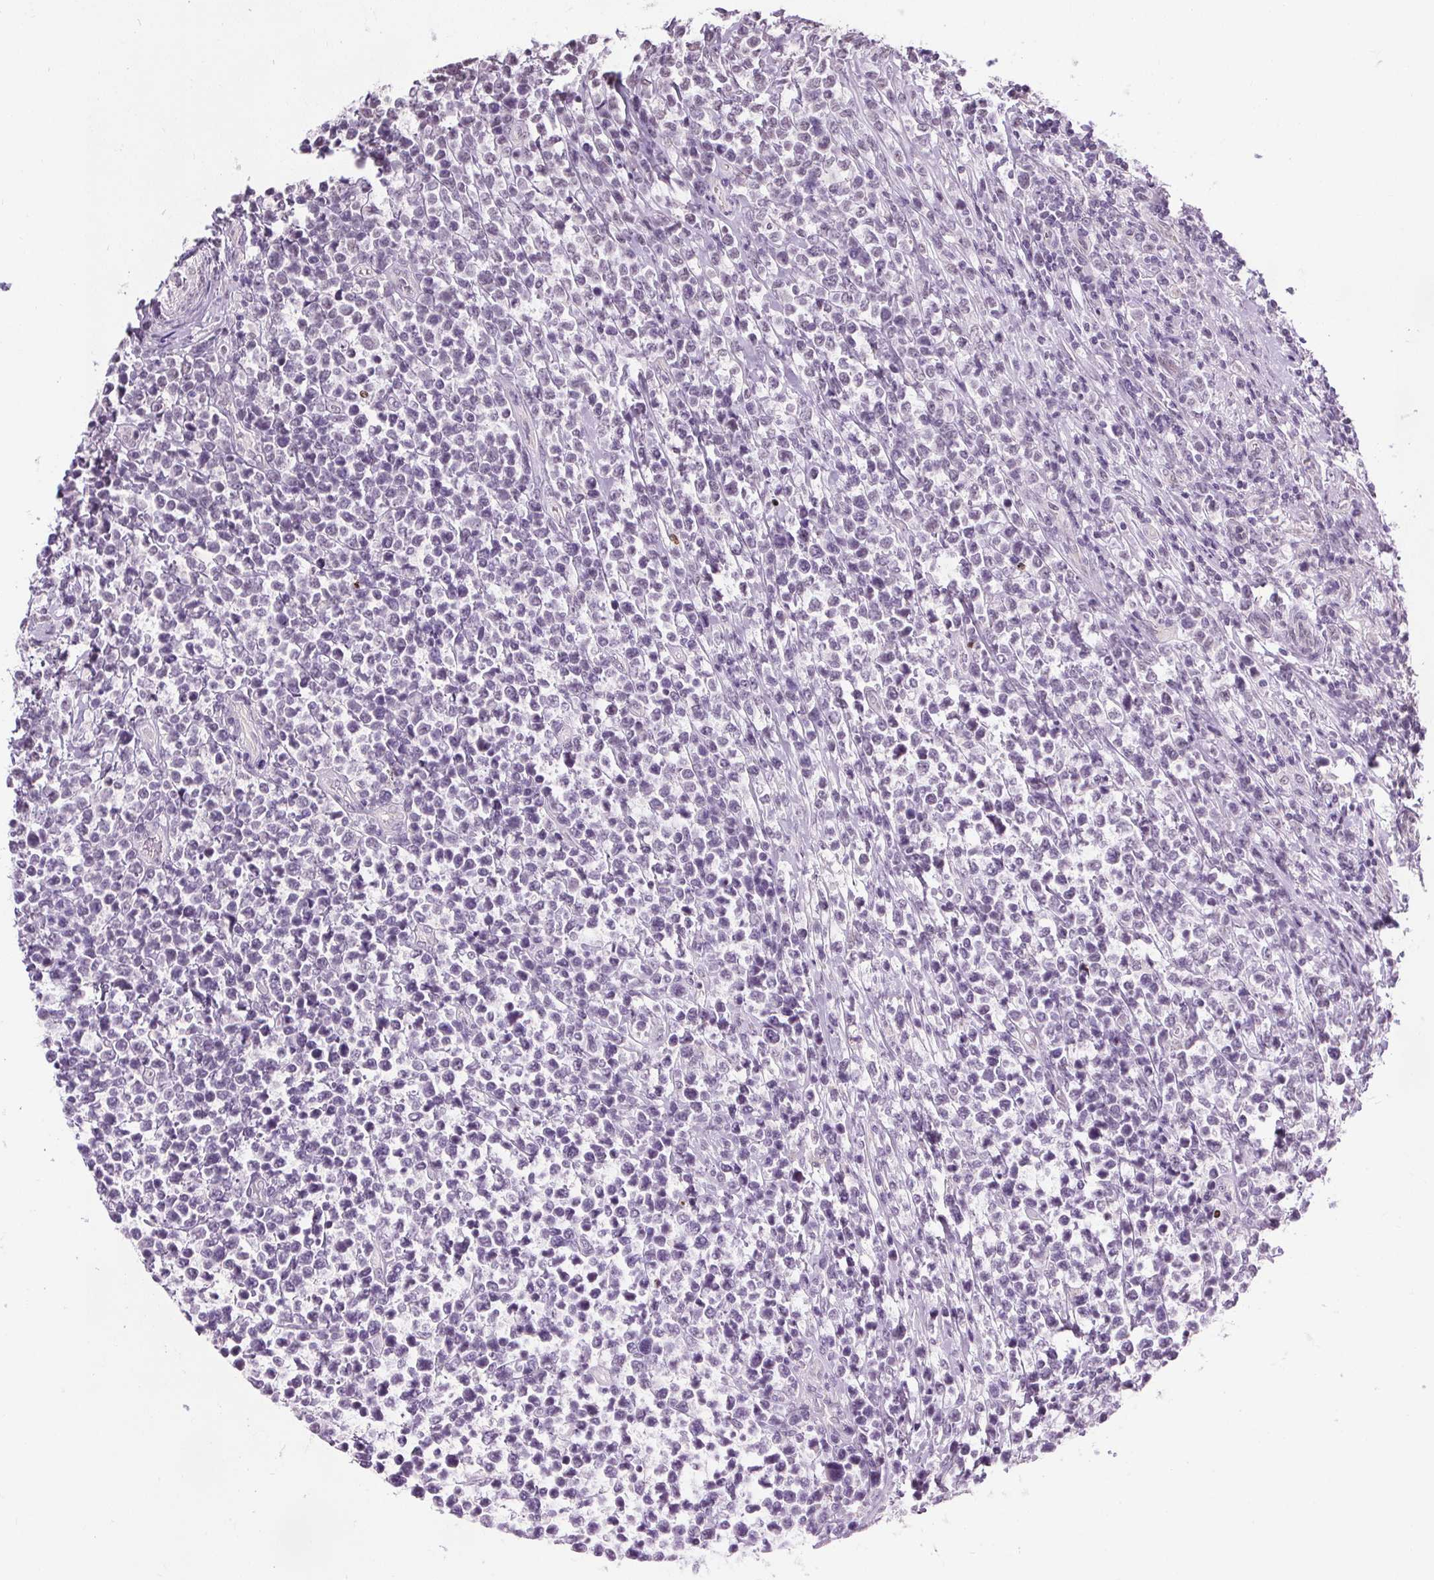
{"staining": {"intensity": "negative", "quantity": "none", "location": "none"}, "tissue": "lymphoma", "cell_type": "Tumor cells", "image_type": "cancer", "snomed": [{"axis": "morphology", "description": "Malignant lymphoma, non-Hodgkin's type, High grade"}, {"axis": "topography", "description": "Soft tissue"}], "caption": "There is no significant expression in tumor cells of lymphoma.", "gene": "CEBPA", "patient": {"sex": "female", "age": 56}}